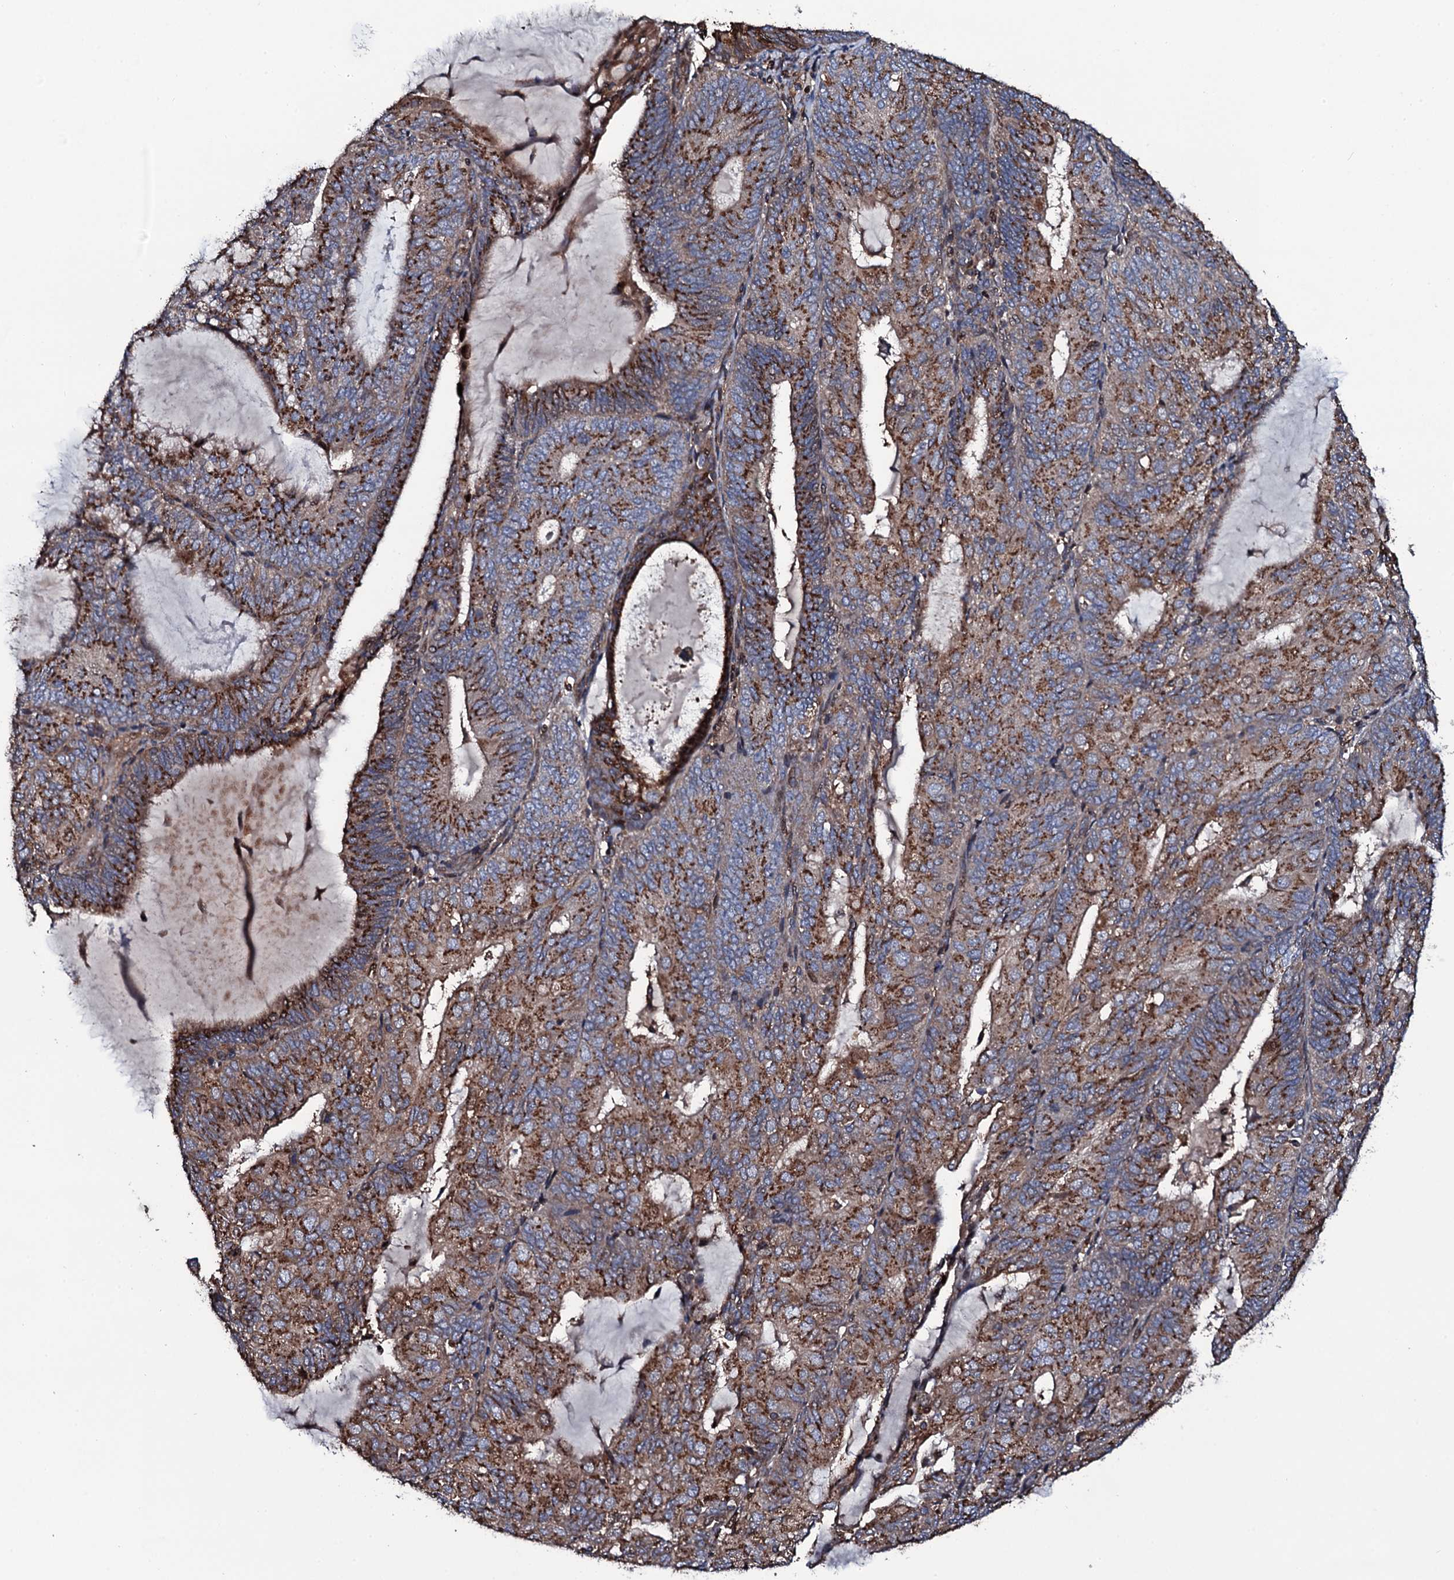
{"staining": {"intensity": "strong", "quantity": "25%-75%", "location": "cytoplasmic/membranous"}, "tissue": "endometrial cancer", "cell_type": "Tumor cells", "image_type": "cancer", "snomed": [{"axis": "morphology", "description": "Adenocarcinoma, NOS"}, {"axis": "topography", "description": "Endometrium"}], "caption": "Protein staining exhibits strong cytoplasmic/membranous staining in about 25%-75% of tumor cells in endometrial cancer.", "gene": "PLET1", "patient": {"sex": "female", "age": 81}}